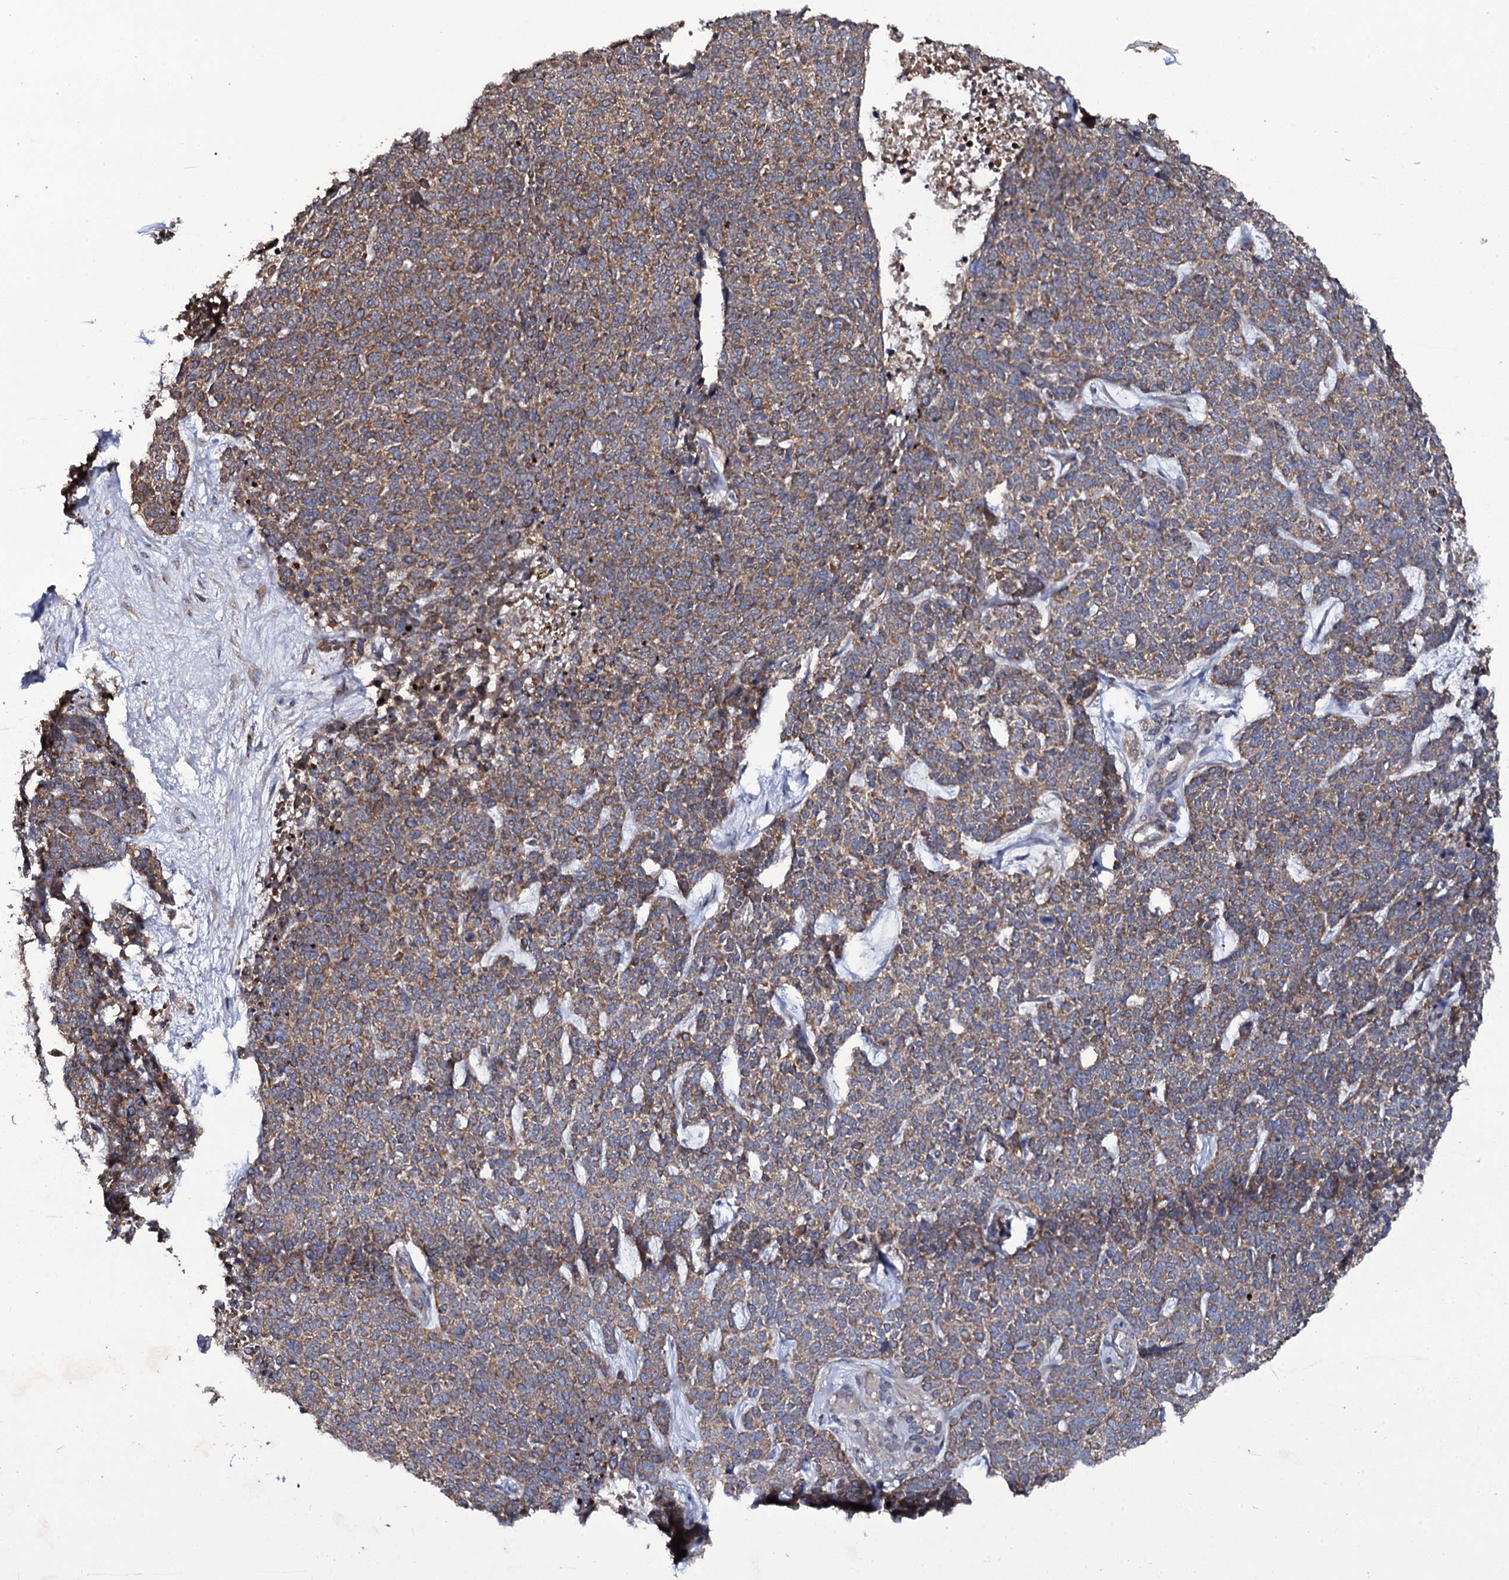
{"staining": {"intensity": "moderate", "quantity": ">75%", "location": "cytoplasmic/membranous"}, "tissue": "skin cancer", "cell_type": "Tumor cells", "image_type": "cancer", "snomed": [{"axis": "morphology", "description": "Basal cell carcinoma"}, {"axis": "topography", "description": "Skin"}], "caption": "A brown stain highlights moderate cytoplasmic/membranous staining of a protein in human basal cell carcinoma (skin) tumor cells. The staining is performed using DAB (3,3'-diaminobenzidine) brown chromogen to label protein expression. The nuclei are counter-stained blue using hematoxylin.", "gene": "TTC23", "patient": {"sex": "female", "age": 84}}